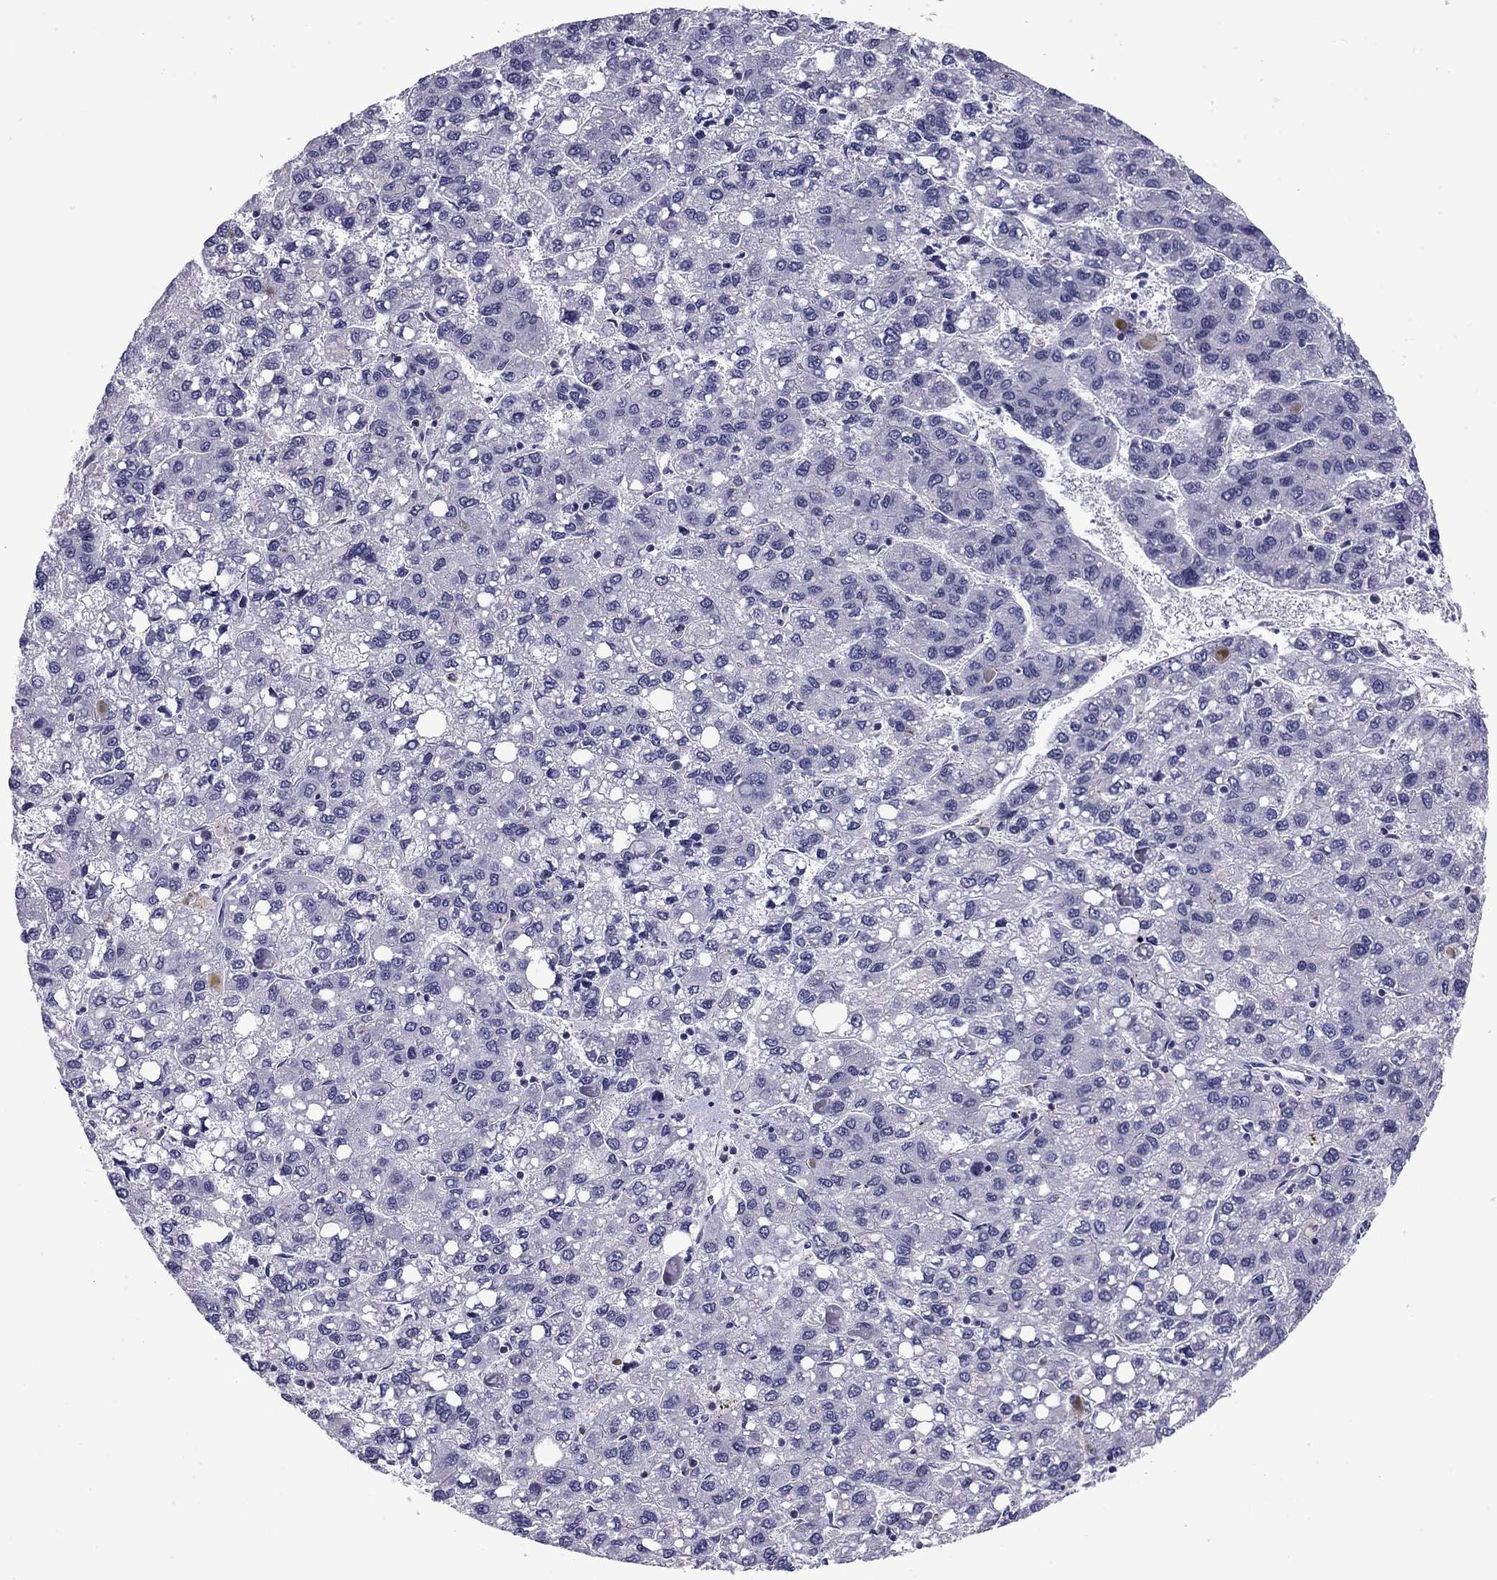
{"staining": {"intensity": "negative", "quantity": "none", "location": "none"}, "tissue": "liver cancer", "cell_type": "Tumor cells", "image_type": "cancer", "snomed": [{"axis": "morphology", "description": "Carcinoma, Hepatocellular, NOS"}, {"axis": "topography", "description": "Liver"}], "caption": "A histopathology image of hepatocellular carcinoma (liver) stained for a protein shows no brown staining in tumor cells.", "gene": "TMED3", "patient": {"sex": "female", "age": 82}}